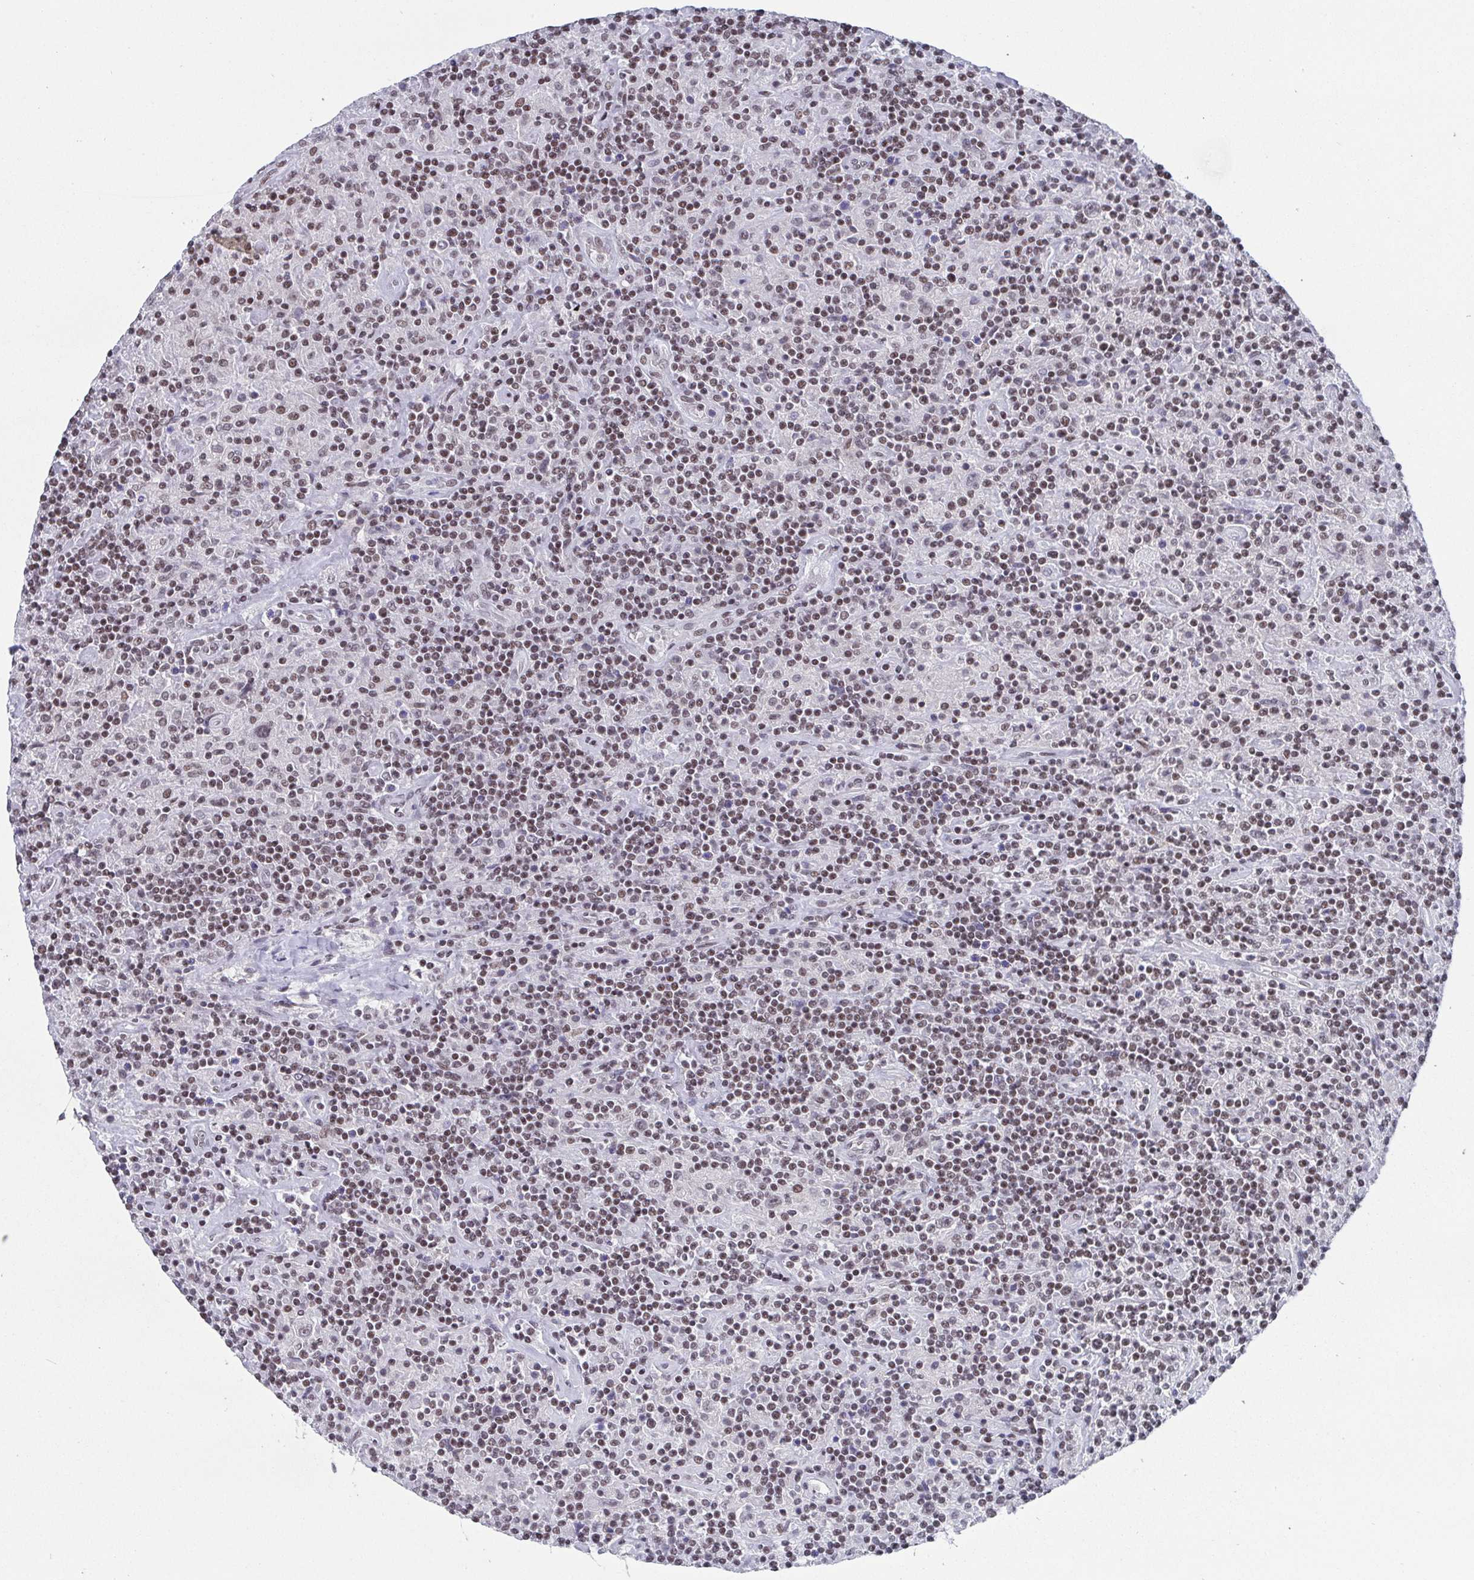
{"staining": {"intensity": "weak", "quantity": "<25%", "location": "nuclear"}, "tissue": "lymphoma", "cell_type": "Tumor cells", "image_type": "cancer", "snomed": [{"axis": "morphology", "description": "Hodgkin's disease, NOS"}, {"axis": "topography", "description": "Lymph node"}], "caption": "A micrograph of human Hodgkin's disease is negative for staining in tumor cells.", "gene": "CTCF", "patient": {"sex": "male", "age": 70}}